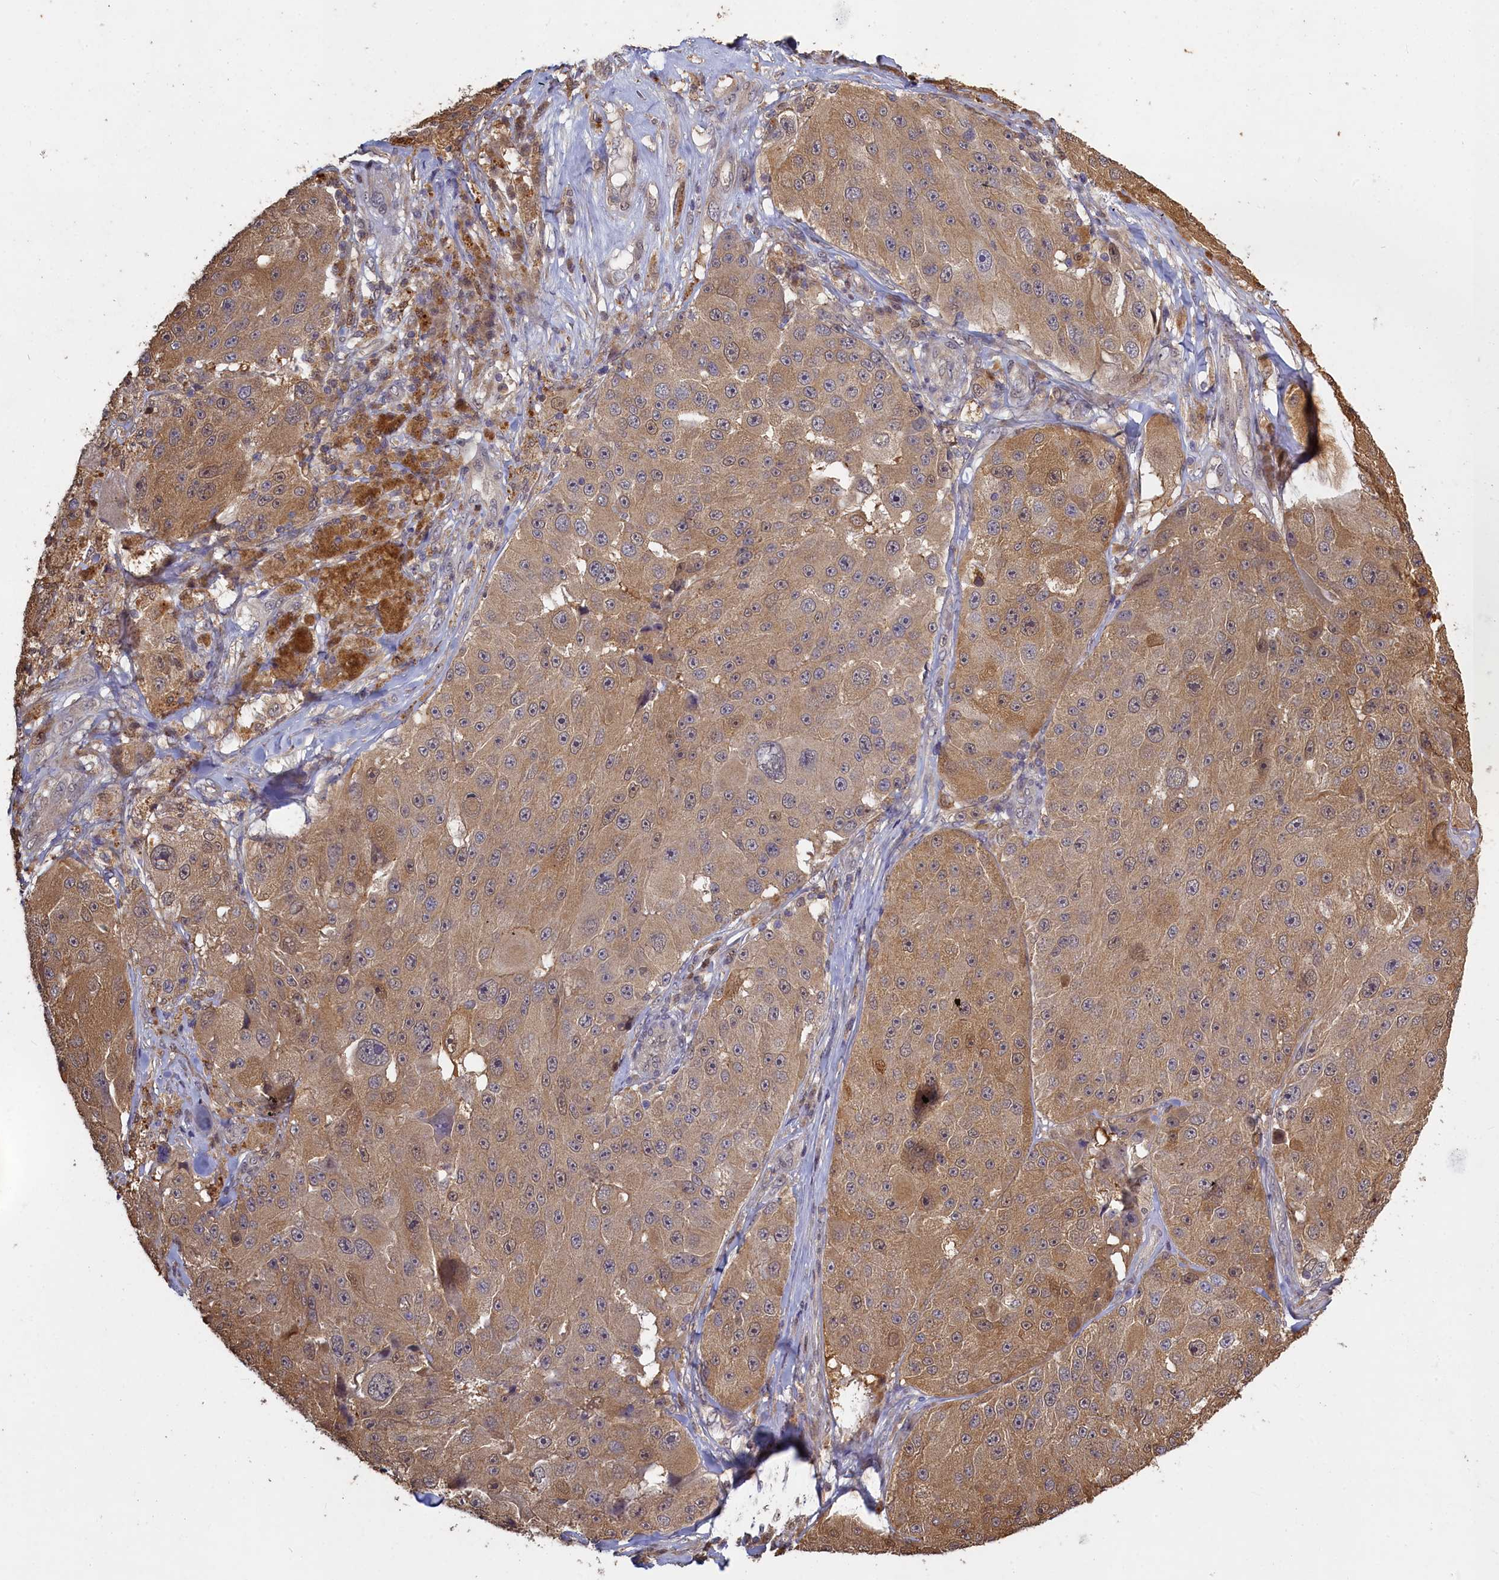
{"staining": {"intensity": "moderate", "quantity": ">75%", "location": "cytoplasmic/membranous"}, "tissue": "melanoma", "cell_type": "Tumor cells", "image_type": "cancer", "snomed": [{"axis": "morphology", "description": "Malignant melanoma, Metastatic site"}, {"axis": "topography", "description": "Lymph node"}], "caption": "Approximately >75% of tumor cells in human melanoma demonstrate moderate cytoplasmic/membranous protein staining as visualized by brown immunohistochemical staining.", "gene": "UCHL3", "patient": {"sex": "male", "age": 62}}